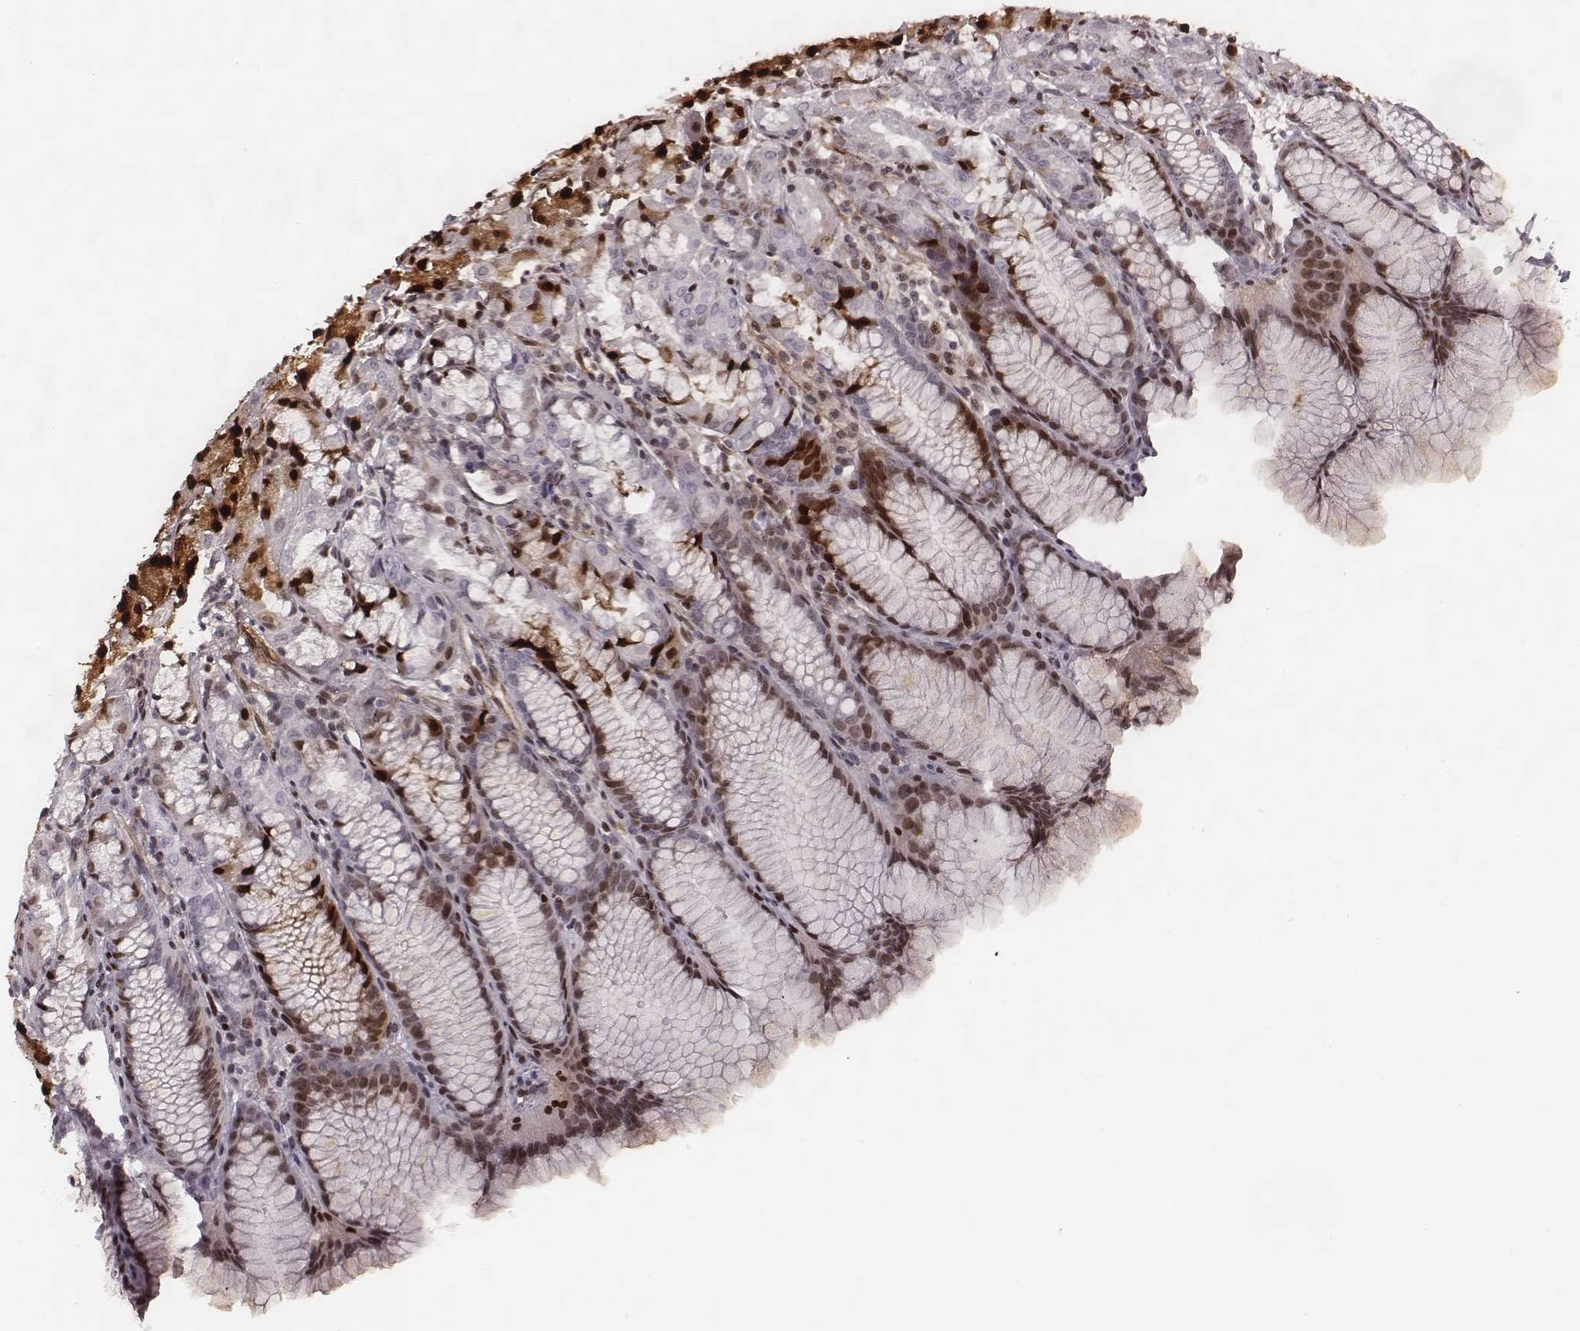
{"staining": {"intensity": "strong", "quantity": "<25%", "location": "nuclear"}, "tissue": "stomach", "cell_type": "Glandular cells", "image_type": "normal", "snomed": [{"axis": "morphology", "description": "Normal tissue, NOS"}, {"axis": "topography", "description": "Stomach, upper"}], "caption": "IHC image of unremarkable stomach: stomach stained using immunohistochemistry (IHC) demonstrates medium levels of strong protein expression localized specifically in the nuclear of glandular cells, appearing as a nuclear brown color.", "gene": "NDC1", "patient": {"sex": "male", "age": 47}}